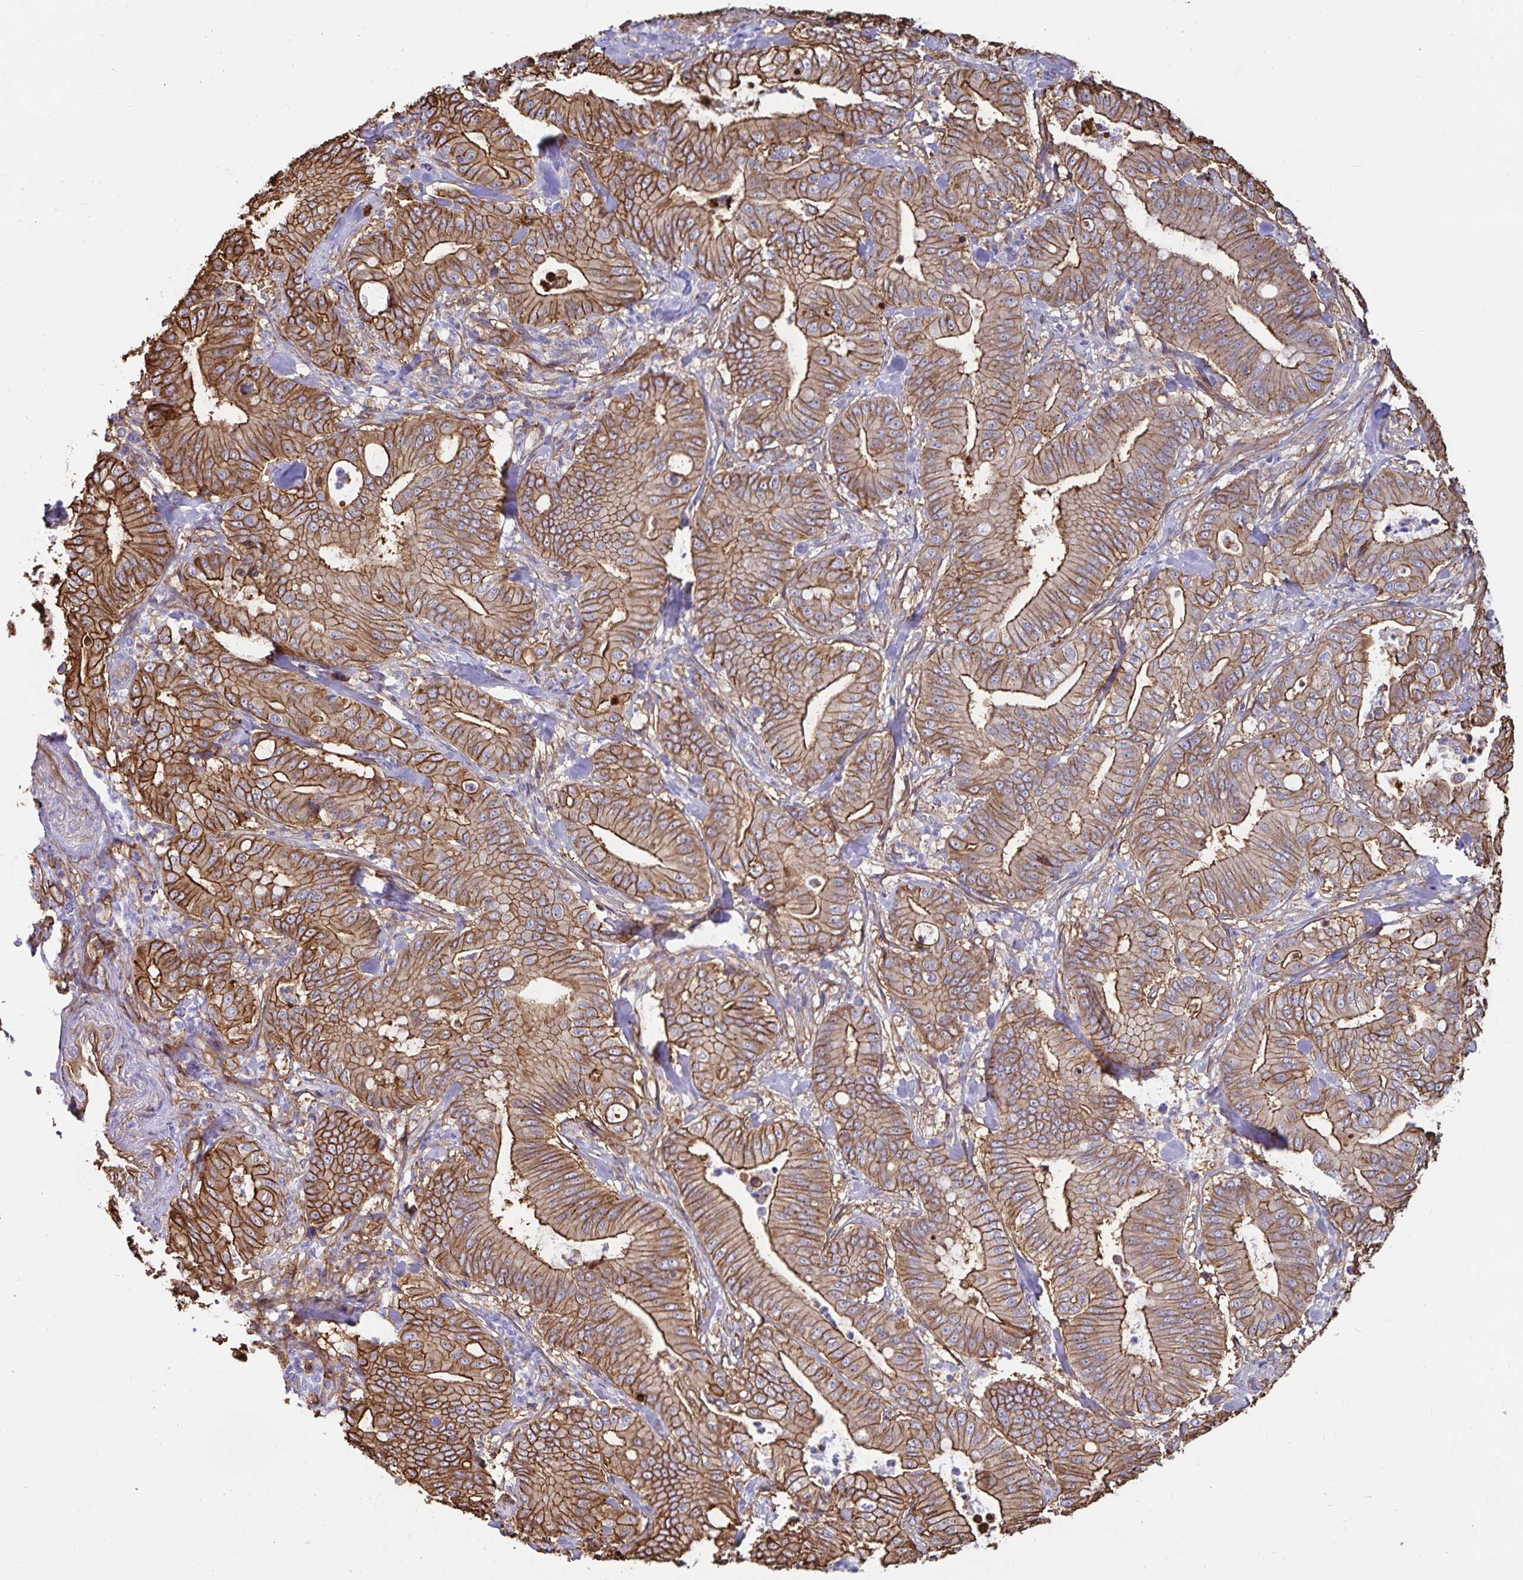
{"staining": {"intensity": "moderate", "quantity": ">75%", "location": "cytoplasmic/membranous"}, "tissue": "pancreatic cancer", "cell_type": "Tumor cells", "image_type": "cancer", "snomed": [{"axis": "morphology", "description": "Adenocarcinoma, NOS"}, {"axis": "topography", "description": "Pancreas"}], "caption": "Moderate cytoplasmic/membranous positivity for a protein is appreciated in about >75% of tumor cells of pancreatic cancer (adenocarcinoma) using IHC.", "gene": "ANXA2", "patient": {"sex": "male", "age": 71}}